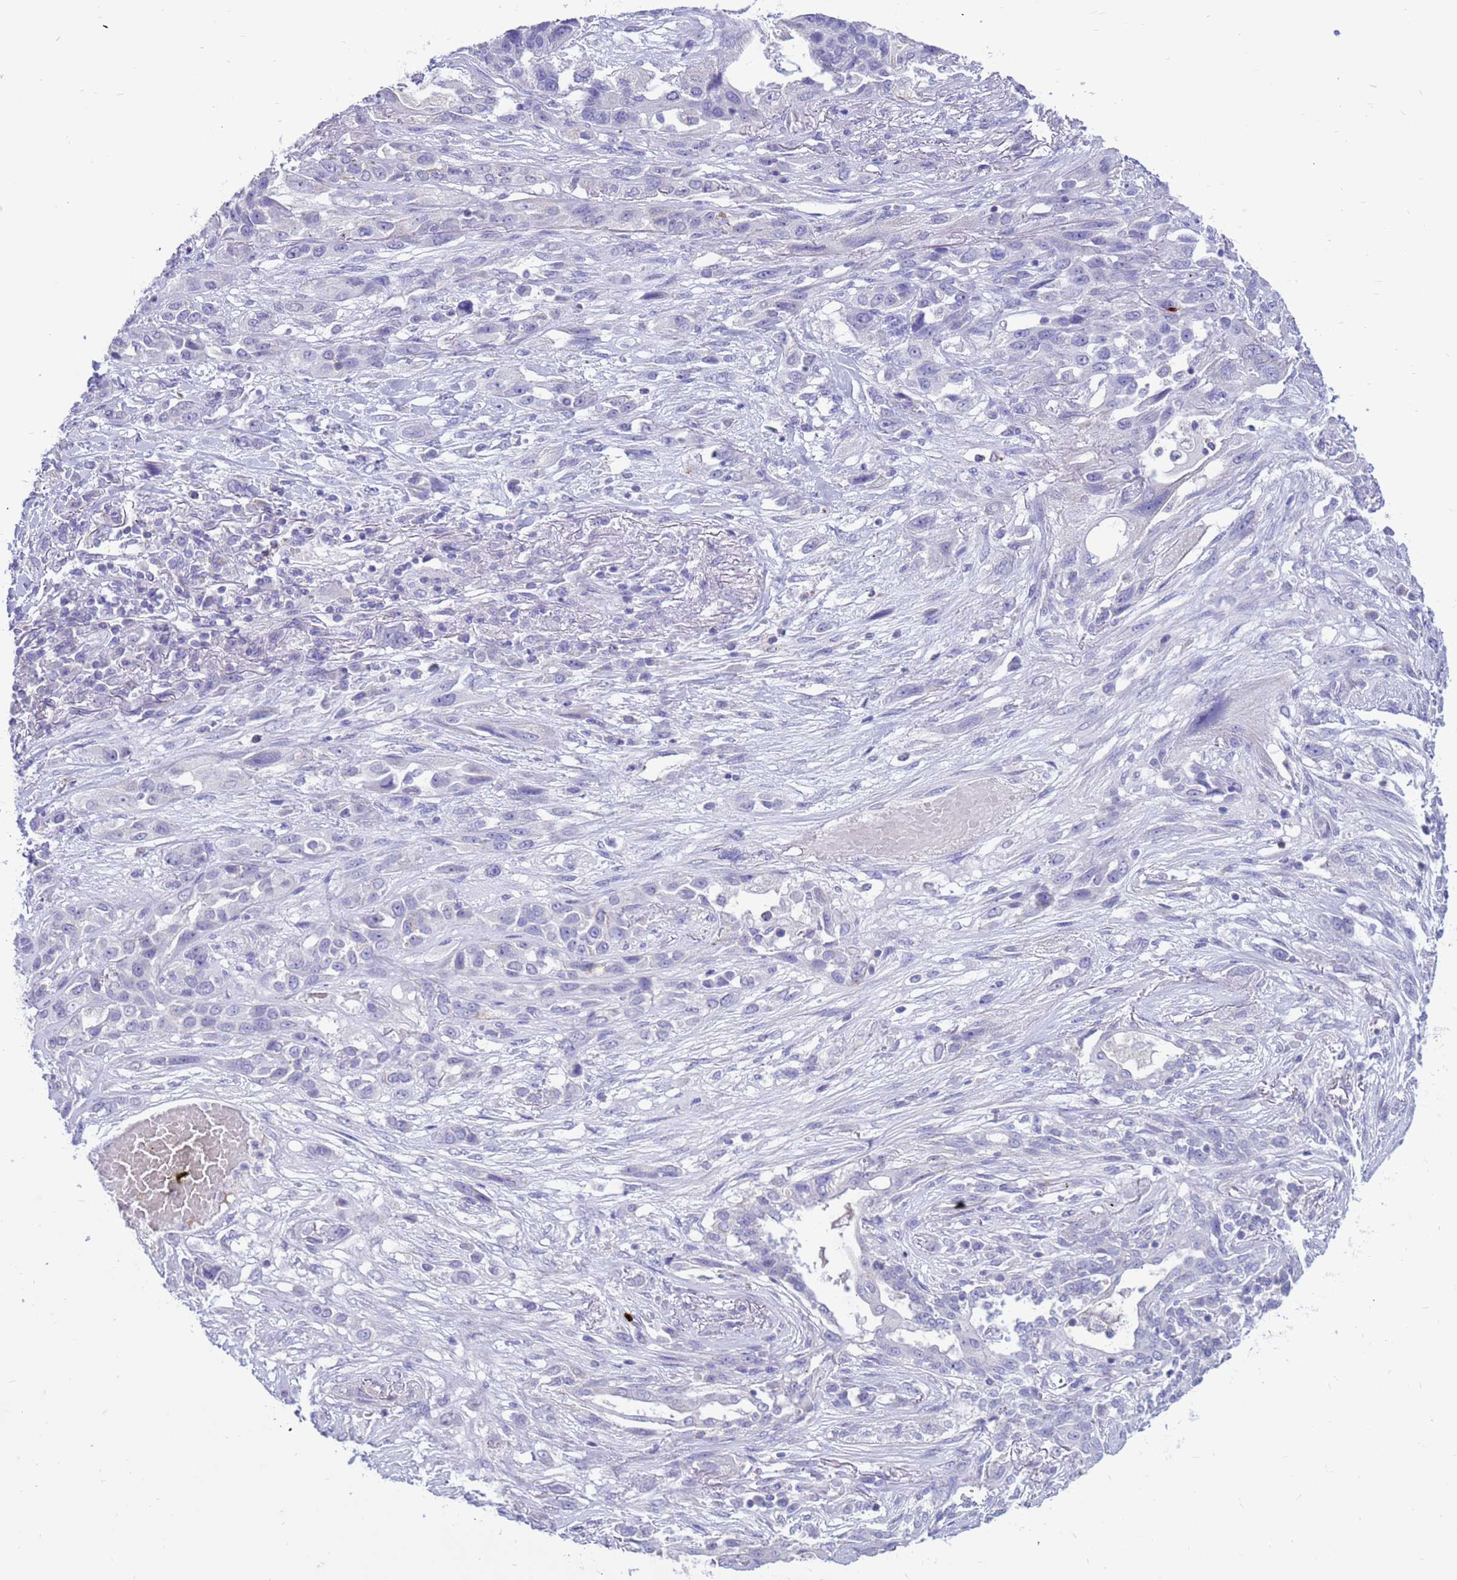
{"staining": {"intensity": "negative", "quantity": "none", "location": "none"}, "tissue": "lung cancer", "cell_type": "Tumor cells", "image_type": "cancer", "snomed": [{"axis": "morphology", "description": "Squamous cell carcinoma, NOS"}, {"axis": "topography", "description": "Lung"}], "caption": "Immunohistochemistry photomicrograph of neoplastic tissue: human lung squamous cell carcinoma stained with DAB (3,3'-diaminobenzidine) exhibits no significant protein staining in tumor cells.", "gene": "PDE10A", "patient": {"sex": "female", "age": 70}}